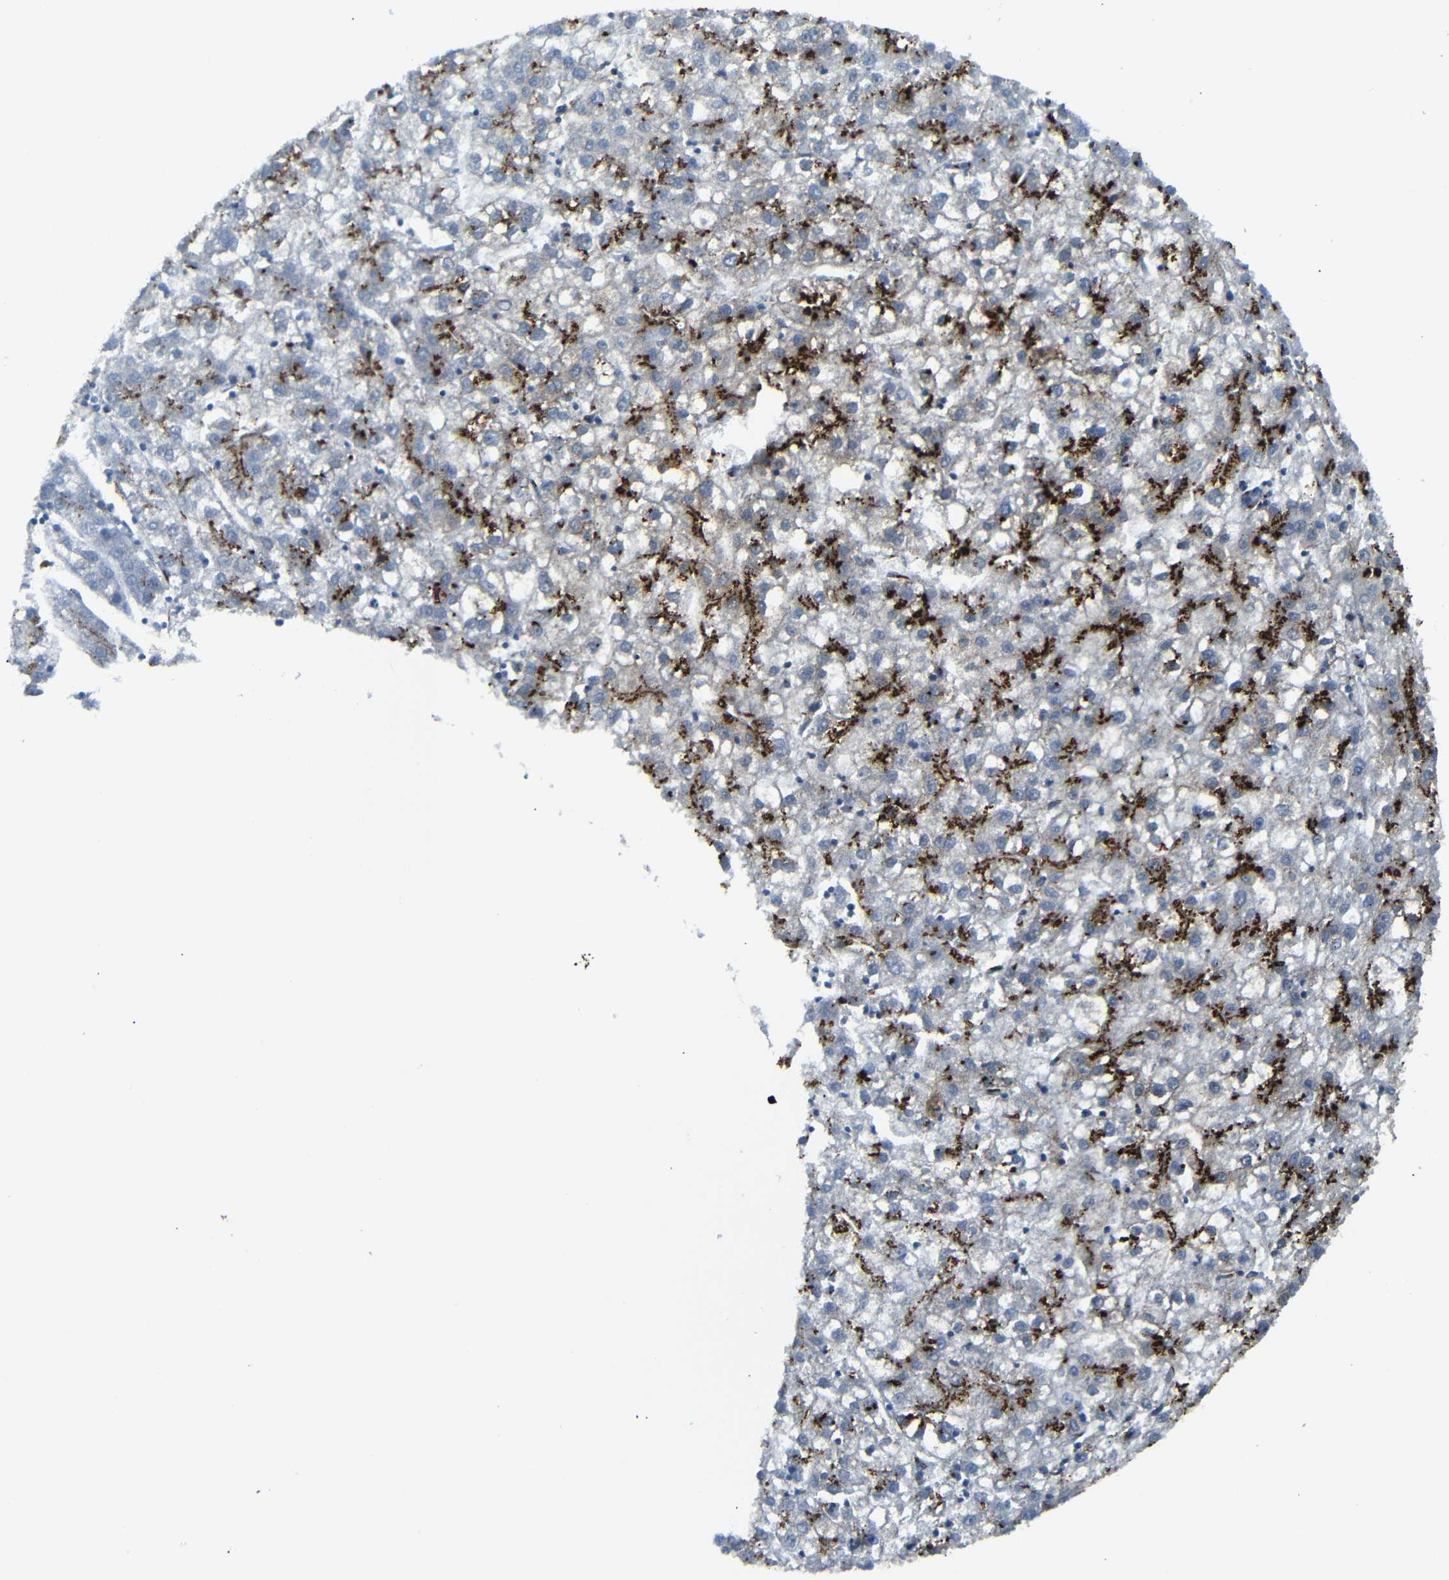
{"staining": {"intensity": "strong", "quantity": "25%-75%", "location": "cytoplasmic/membranous"}, "tissue": "liver cancer", "cell_type": "Tumor cells", "image_type": "cancer", "snomed": [{"axis": "morphology", "description": "Carcinoma, Hepatocellular, NOS"}, {"axis": "topography", "description": "Liver"}], "caption": "Tumor cells exhibit strong cytoplasmic/membranous positivity in approximately 25%-75% of cells in liver cancer (hepatocellular carcinoma). The staining was performed using DAB (3,3'-diaminobenzidine), with brown indicating positive protein expression. Nuclei are stained blue with hematoxylin.", "gene": "TGOLN2", "patient": {"sex": "male", "age": 72}}